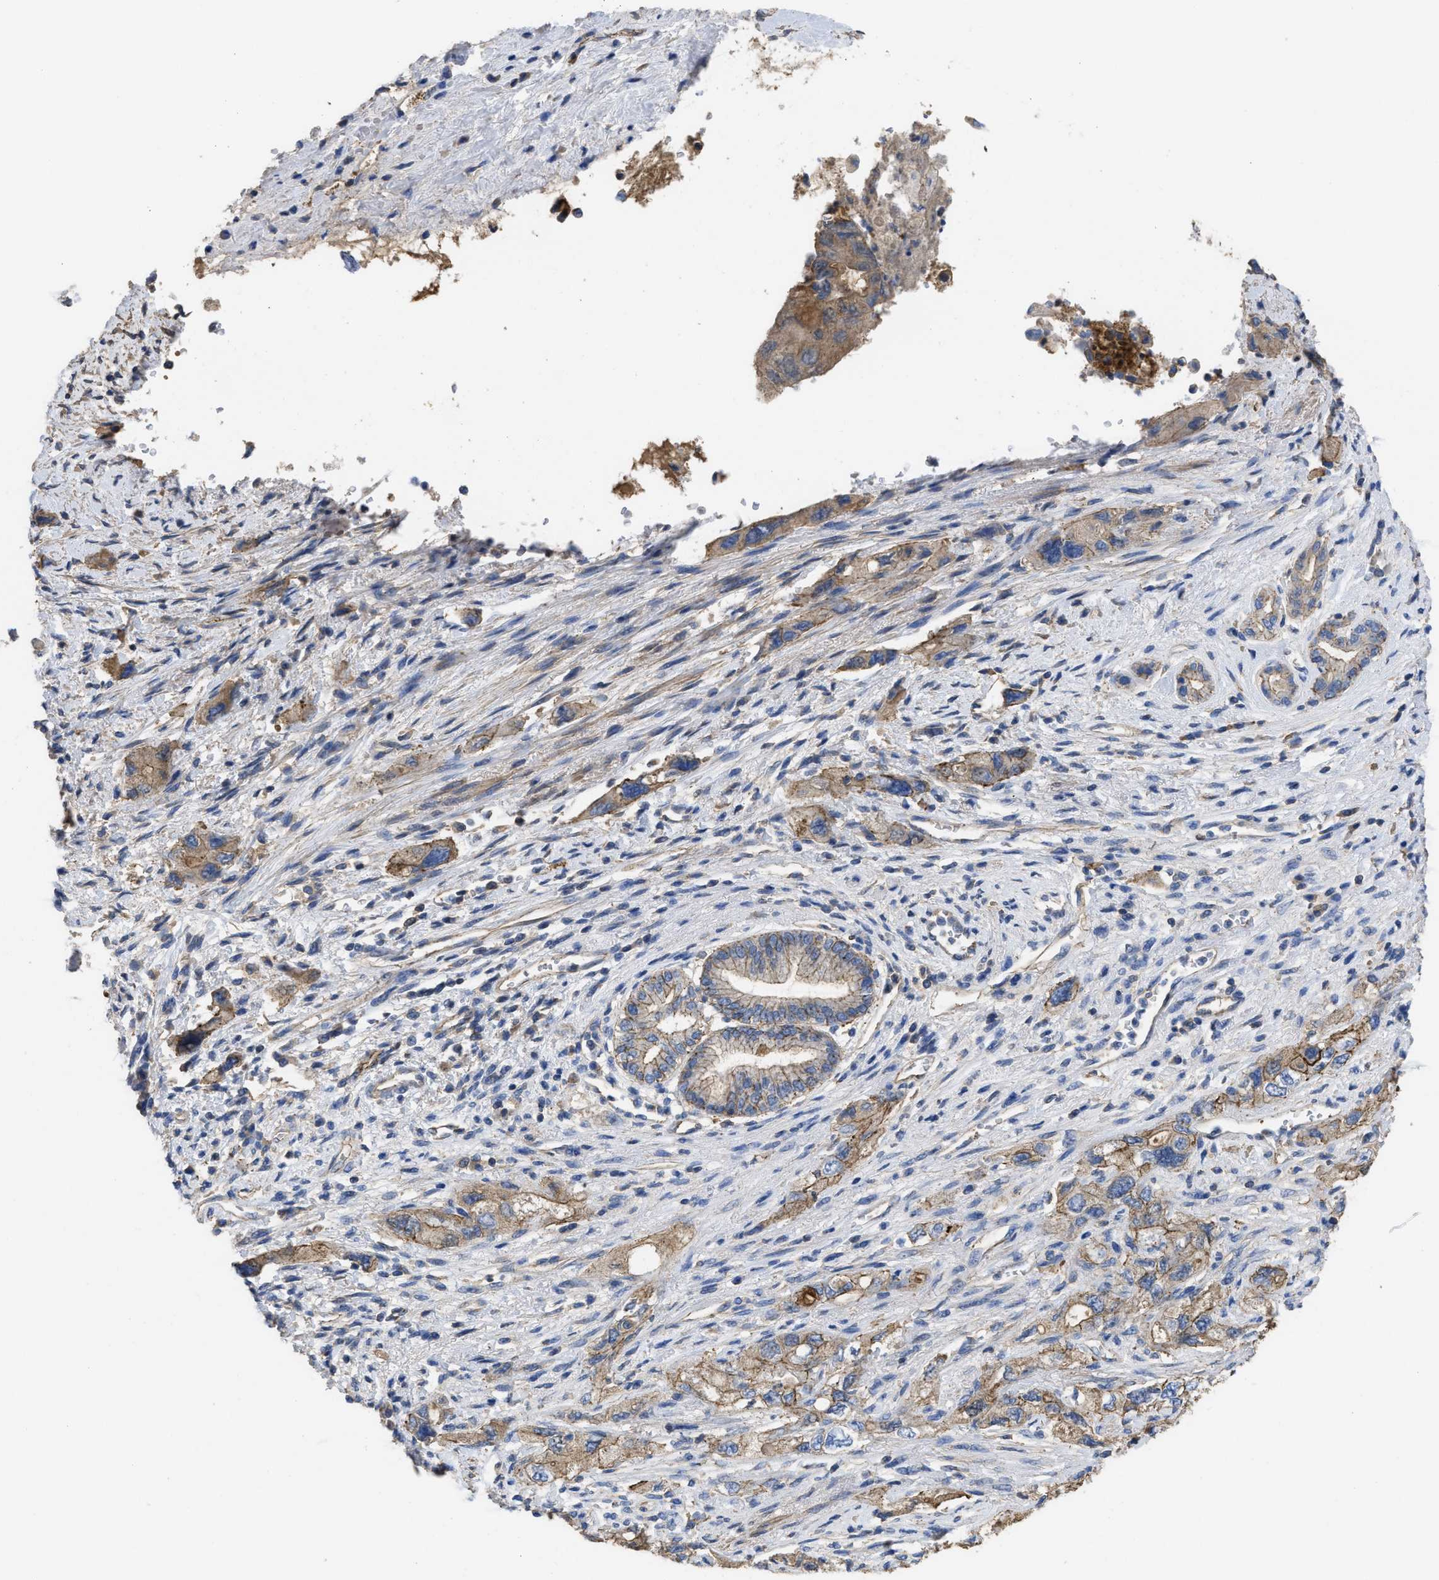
{"staining": {"intensity": "moderate", "quantity": ">75%", "location": "cytoplasmic/membranous"}, "tissue": "pancreatic cancer", "cell_type": "Tumor cells", "image_type": "cancer", "snomed": [{"axis": "morphology", "description": "Adenocarcinoma, NOS"}, {"axis": "topography", "description": "Pancreas"}], "caption": "A brown stain highlights moderate cytoplasmic/membranous staining of a protein in human adenocarcinoma (pancreatic) tumor cells.", "gene": "USP4", "patient": {"sex": "female", "age": 73}}